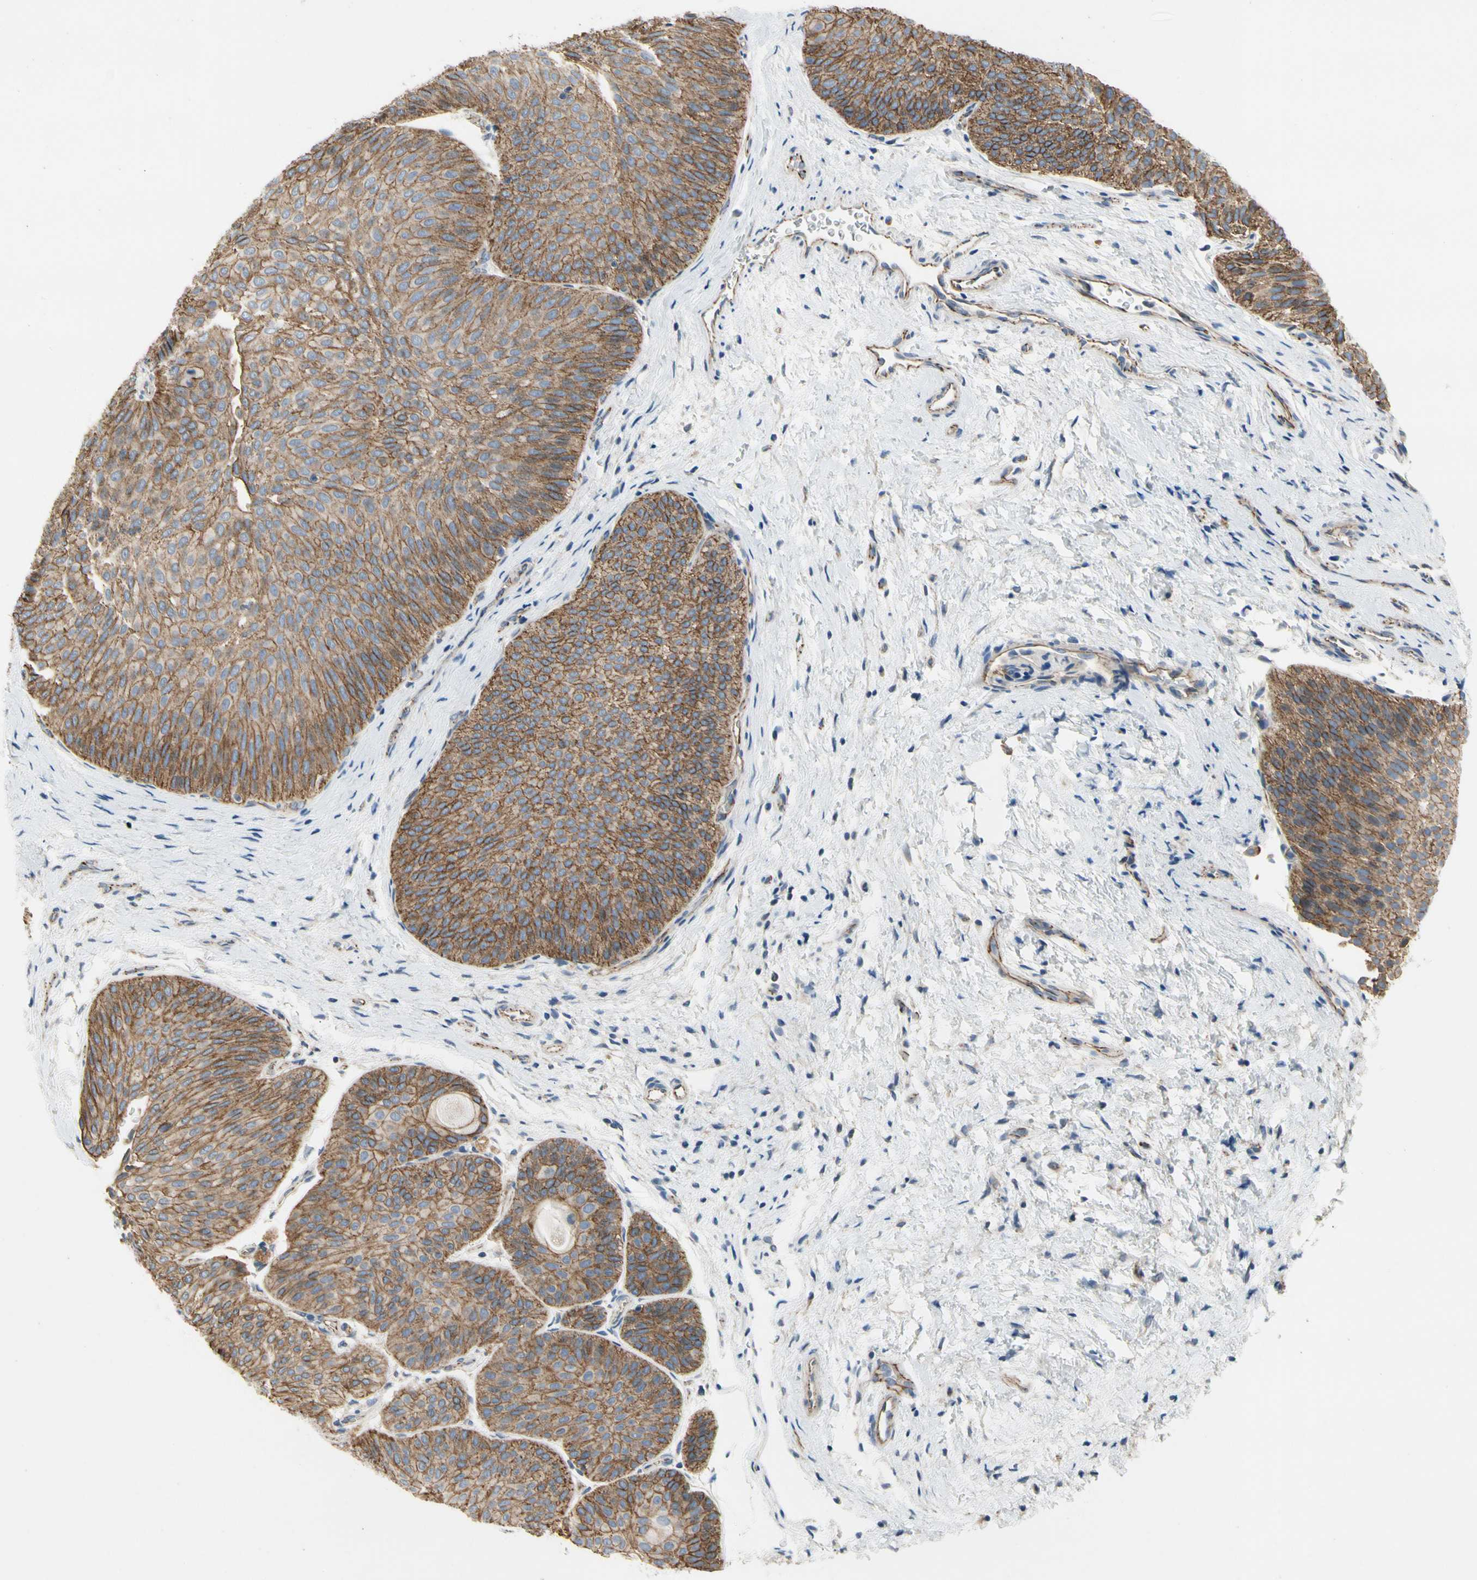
{"staining": {"intensity": "moderate", "quantity": ">75%", "location": "cytoplasmic/membranous"}, "tissue": "urothelial cancer", "cell_type": "Tumor cells", "image_type": "cancer", "snomed": [{"axis": "morphology", "description": "Urothelial carcinoma, Low grade"}, {"axis": "topography", "description": "Urinary bladder"}], "caption": "Tumor cells show medium levels of moderate cytoplasmic/membranous staining in approximately >75% of cells in low-grade urothelial carcinoma.", "gene": "LGR6", "patient": {"sex": "female", "age": 60}}